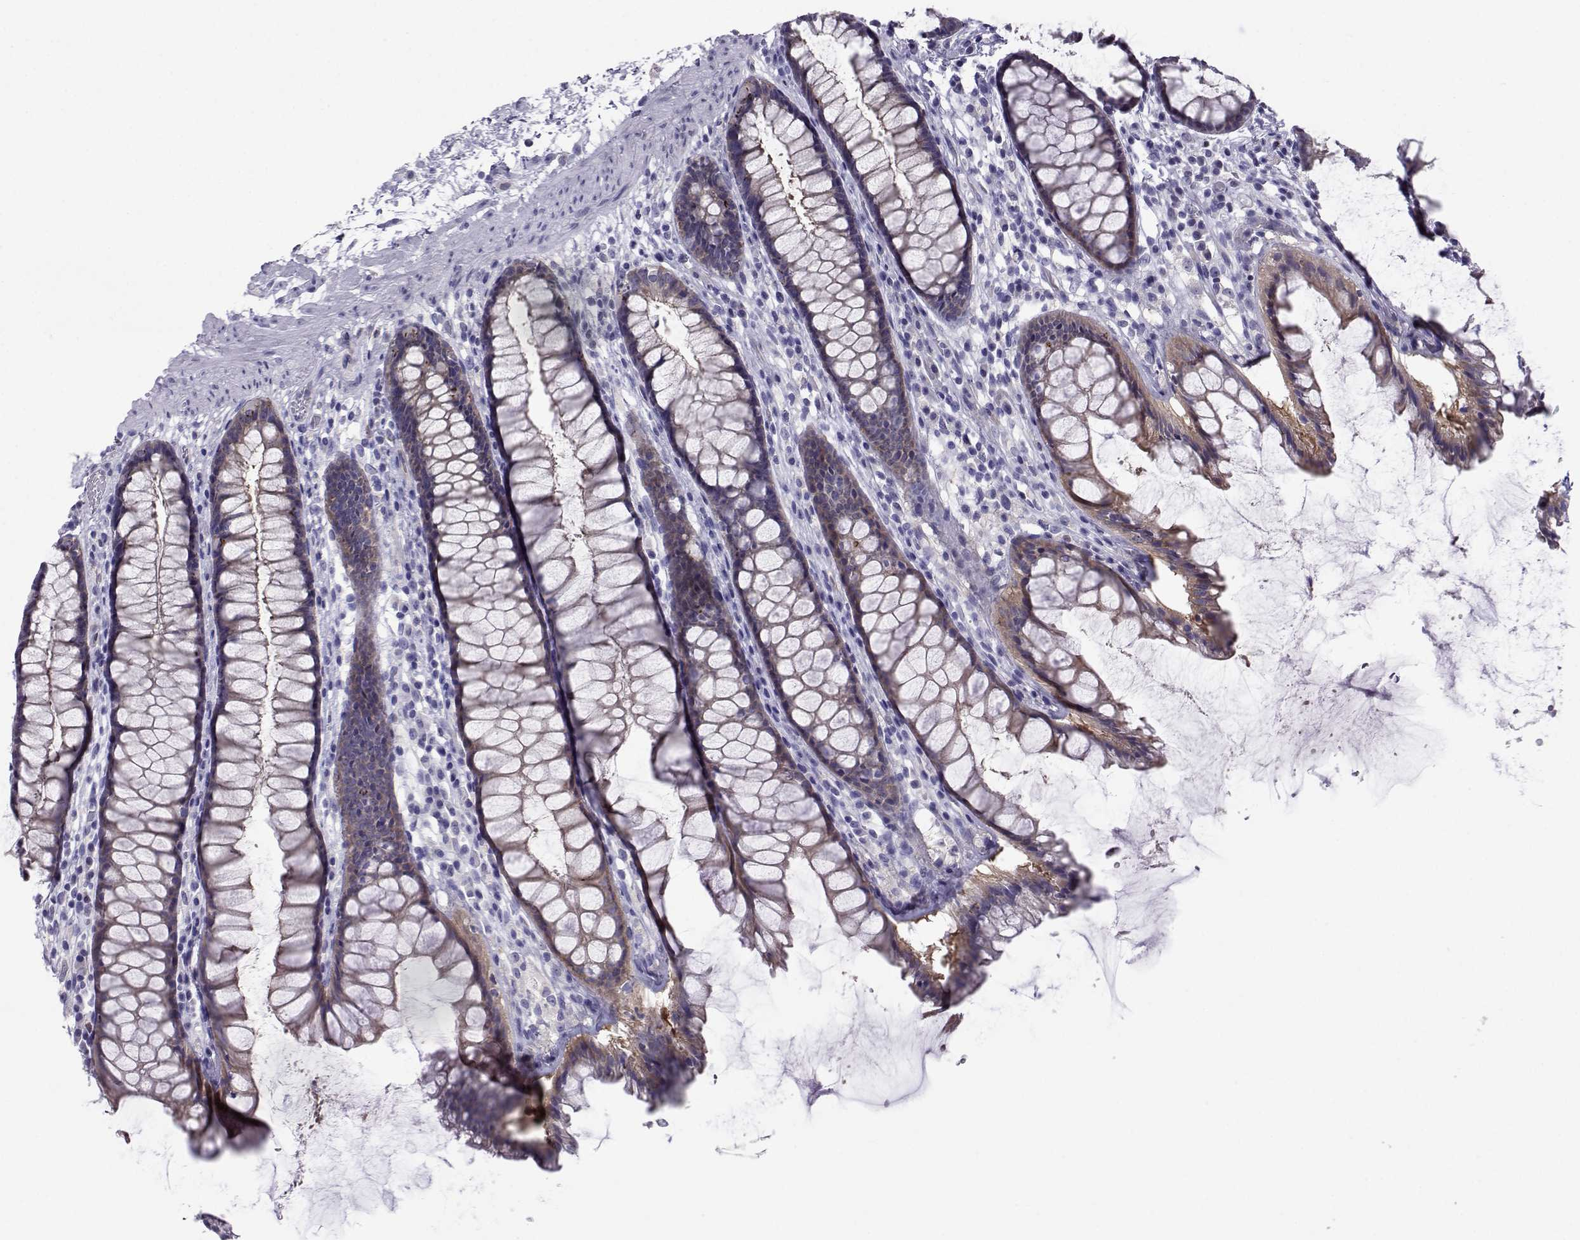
{"staining": {"intensity": "moderate", "quantity": "<25%", "location": "cytoplasmic/membranous"}, "tissue": "rectum", "cell_type": "Glandular cells", "image_type": "normal", "snomed": [{"axis": "morphology", "description": "Normal tissue, NOS"}, {"axis": "topography", "description": "Rectum"}], "caption": "Immunohistochemical staining of benign human rectum reveals low levels of moderate cytoplasmic/membranous positivity in about <25% of glandular cells. (Brightfield microscopy of DAB IHC at high magnification).", "gene": "COL22A1", "patient": {"sex": "male", "age": 72}}